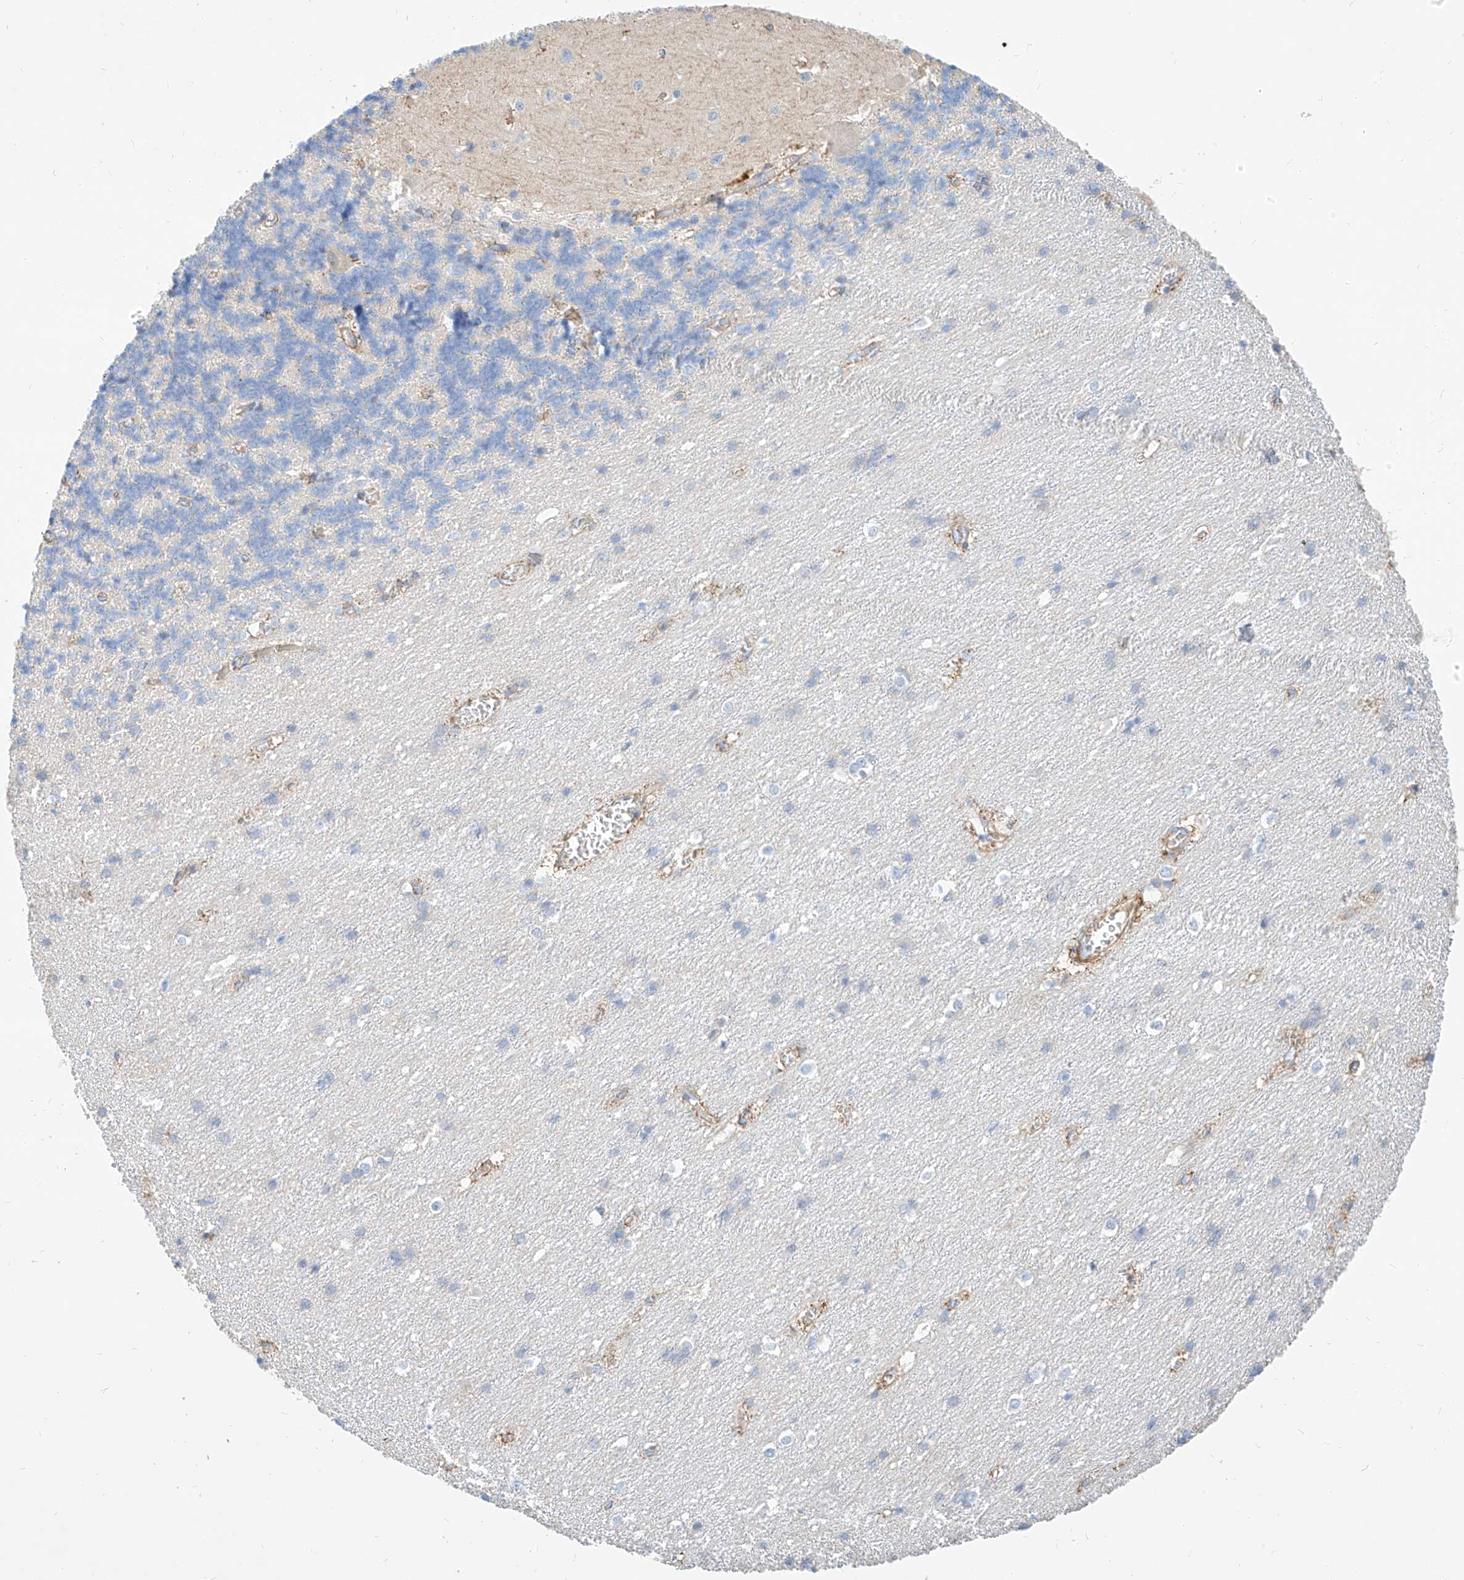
{"staining": {"intensity": "negative", "quantity": "none", "location": "none"}, "tissue": "cerebellum", "cell_type": "Cells in granular layer", "image_type": "normal", "snomed": [{"axis": "morphology", "description": "Normal tissue, NOS"}, {"axis": "topography", "description": "Cerebellum"}], "caption": "An IHC micrograph of benign cerebellum is shown. There is no staining in cells in granular layer of cerebellum.", "gene": "KCNH5", "patient": {"sex": "male", "age": 37}}